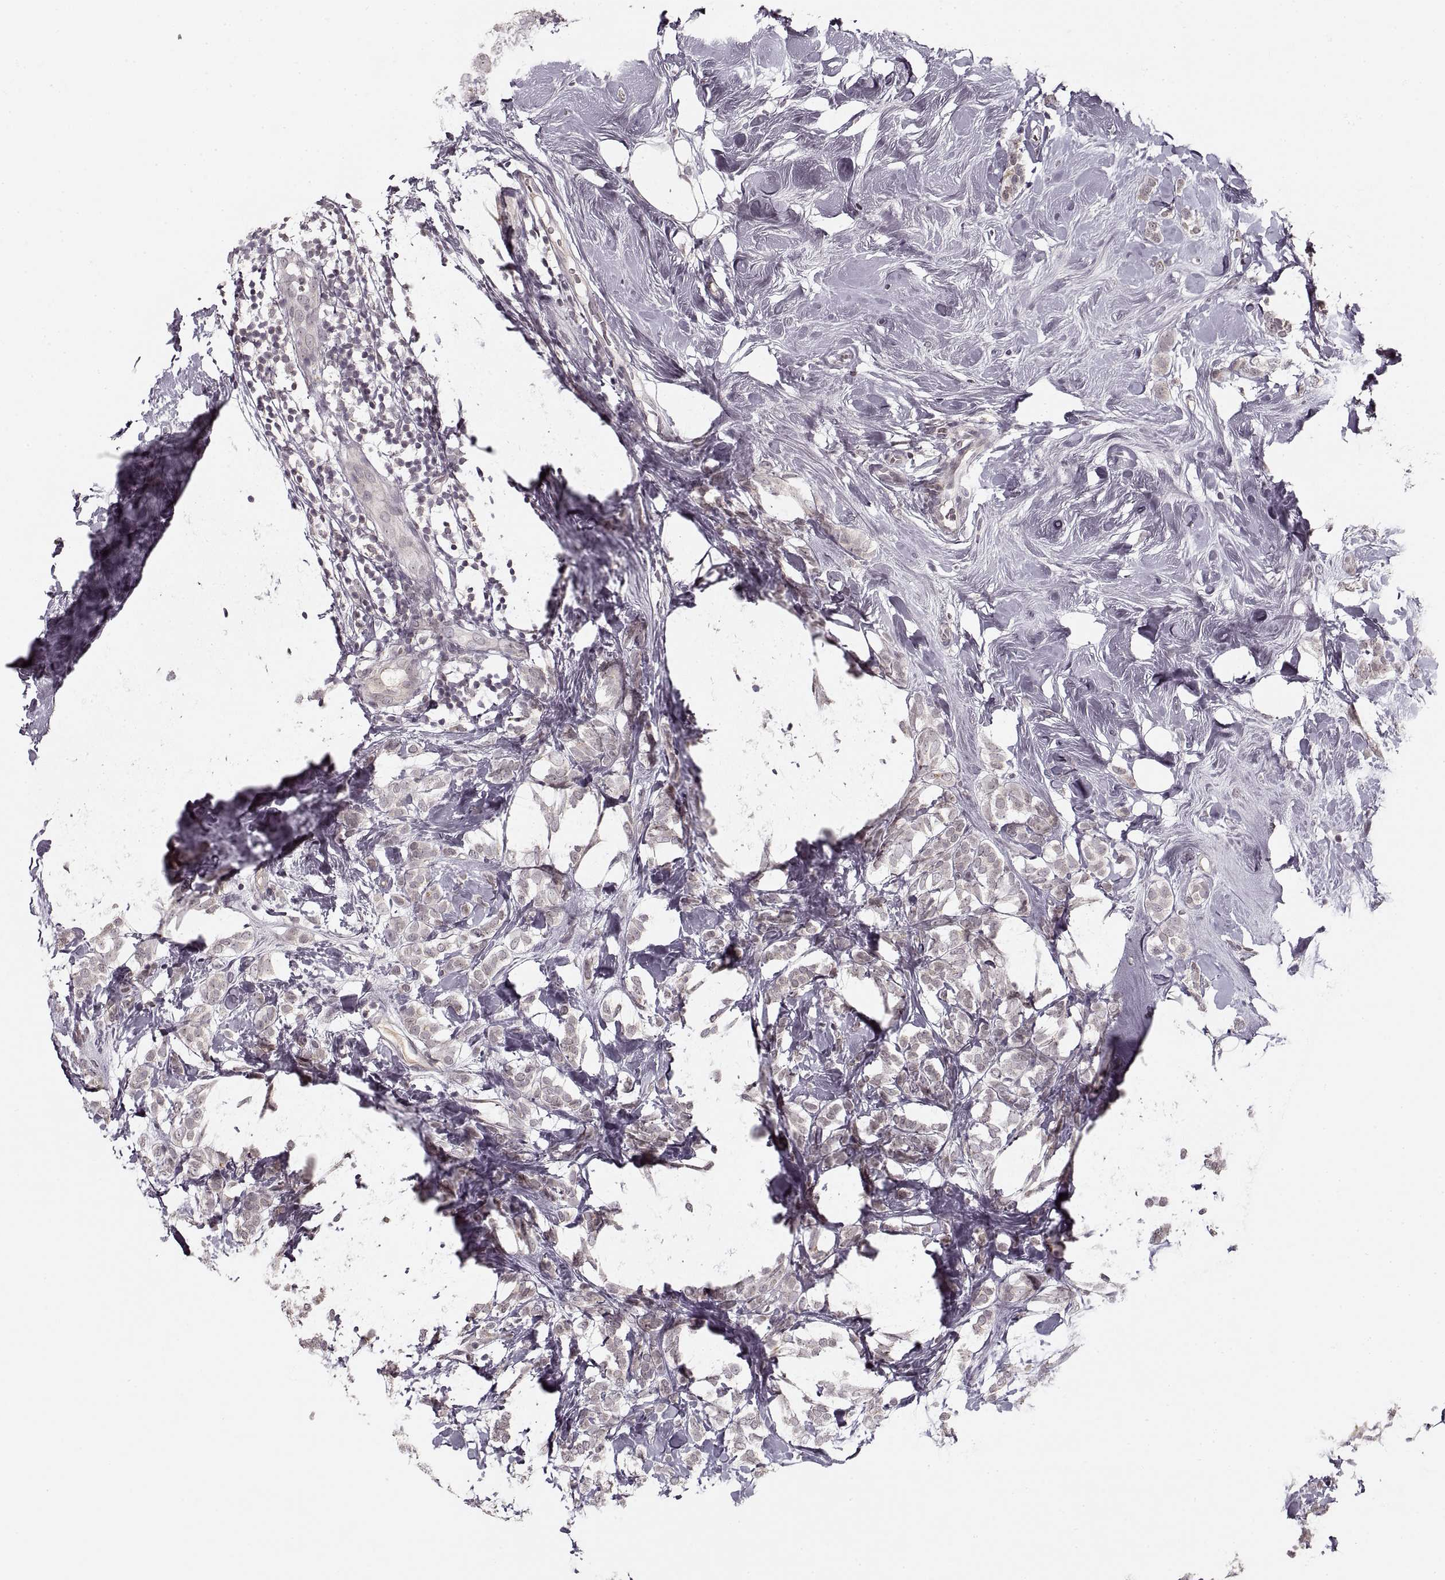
{"staining": {"intensity": "negative", "quantity": "none", "location": "none"}, "tissue": "breast cancer", "cell_type": "Tumor cells", "image_type": "cancer", "snomed": [{"axis": "morphology", "description": "Lobular carcinoma"}, {"axis": "topography", "description": "Breast"}], "caption": "DAB immunohistochemical staining of breast cancer (lobular carcinoma) reveals no significant positivity in tumor cells.", "gene": "ASIC3", "patient": {"sex": "female", "age": 49}}